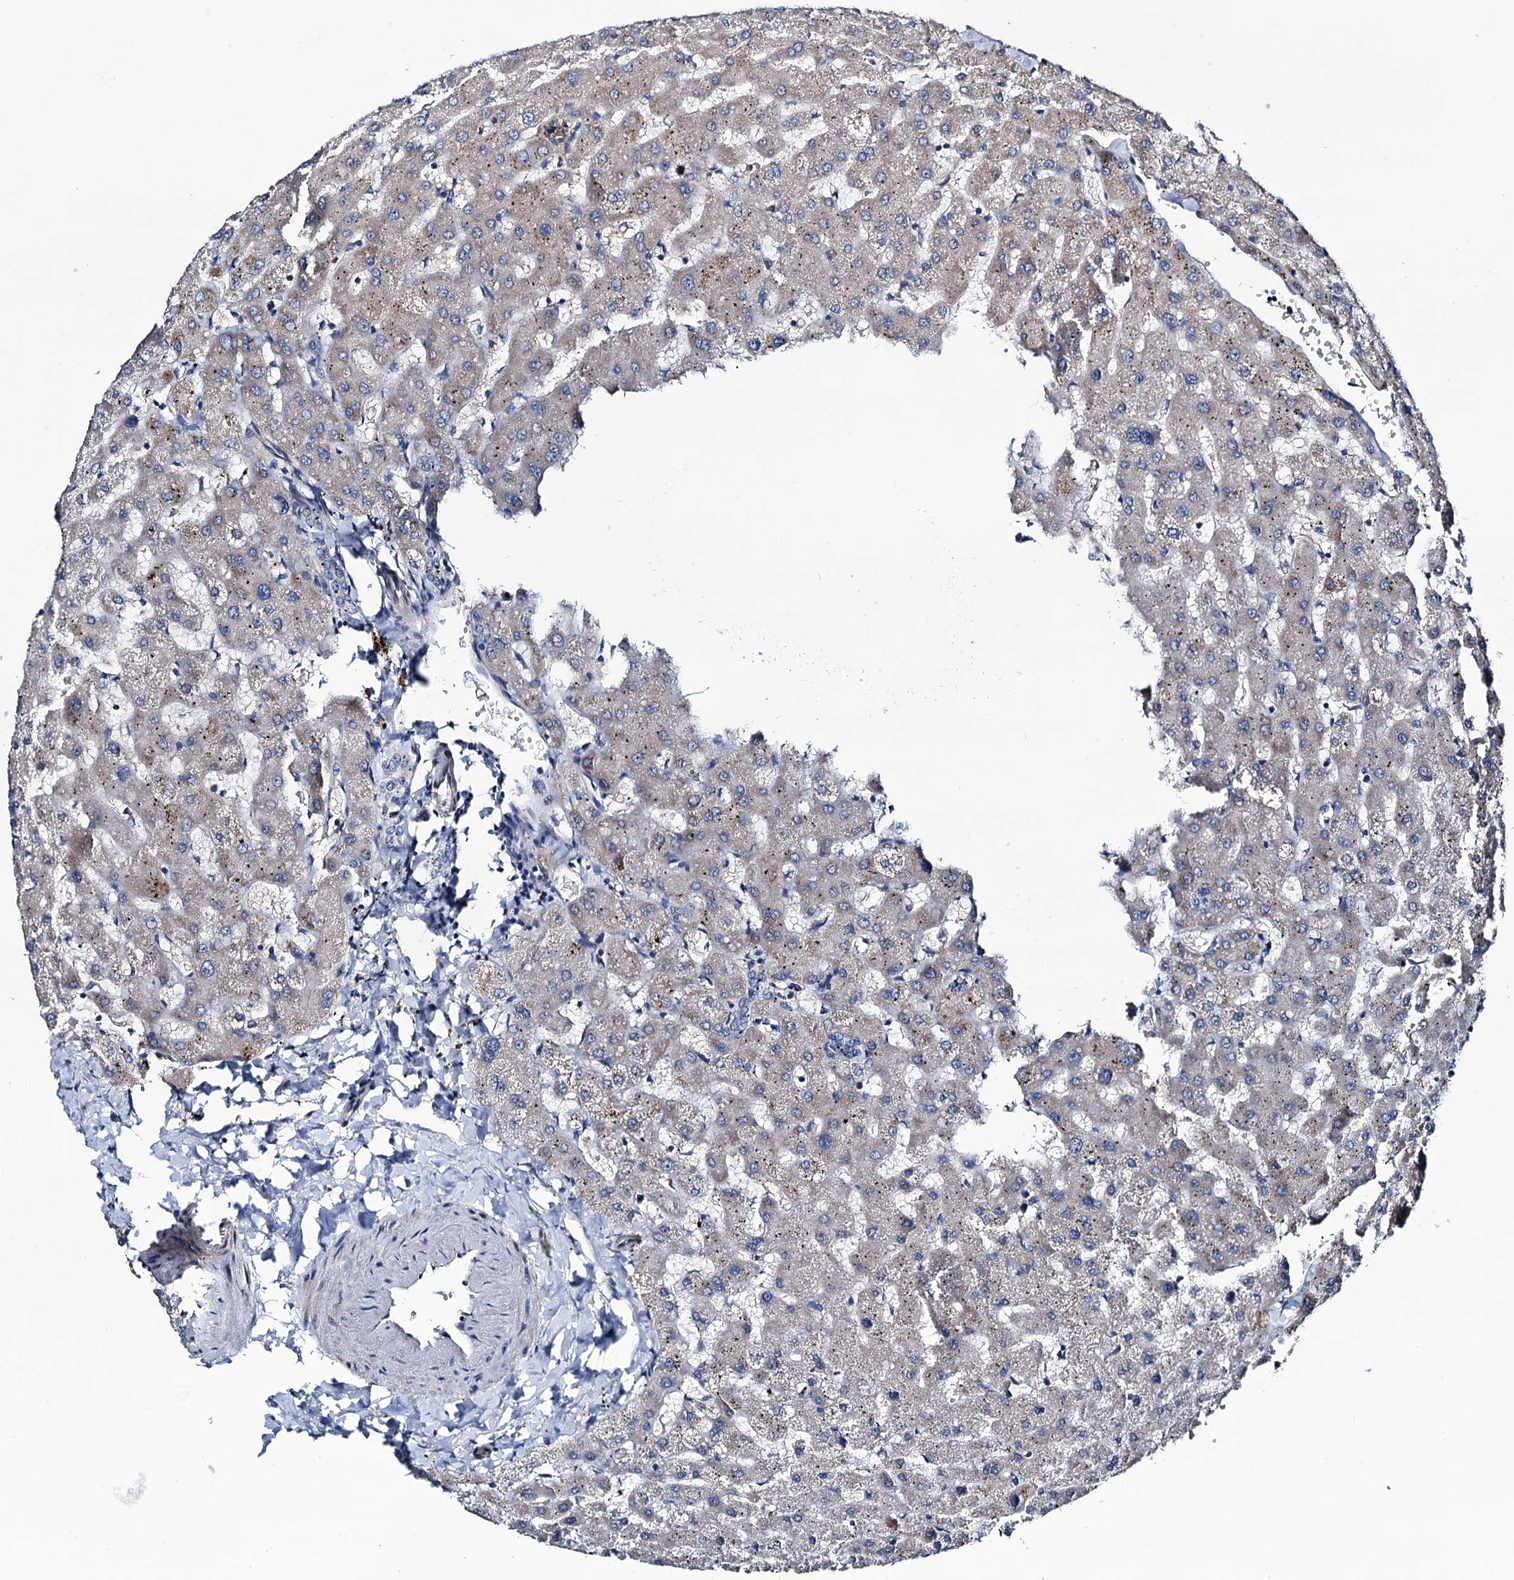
{"staining": {"intensity": "weak", "quantity": ">75%", "location": "cytoplasmic/membranous"}, "tissue": "liver", "cell_type": "Cholangiocytes", "image_type": "normal", "snomed": [{"axis": "morphology", "description": "Normal tissue, NOS"}, {"axis": "topography", "description": "Liver"}], "caption": "Immunohistochemistry (IHC) staining of unremarkable liver, which demonstrates low levels of weak cytoplasmic/membranous positivity in about >75% of cholangiocytes indicating weak cytoplasmic/membranous protein positivity. The staining was performed using DAB (3,3'-diaminobenzidine) (brown) for protein detection and nuclei were counterstained in hematoxylin (blue).", "gene": "NEK1", "patient": {"sex": "female", "age": 63}}